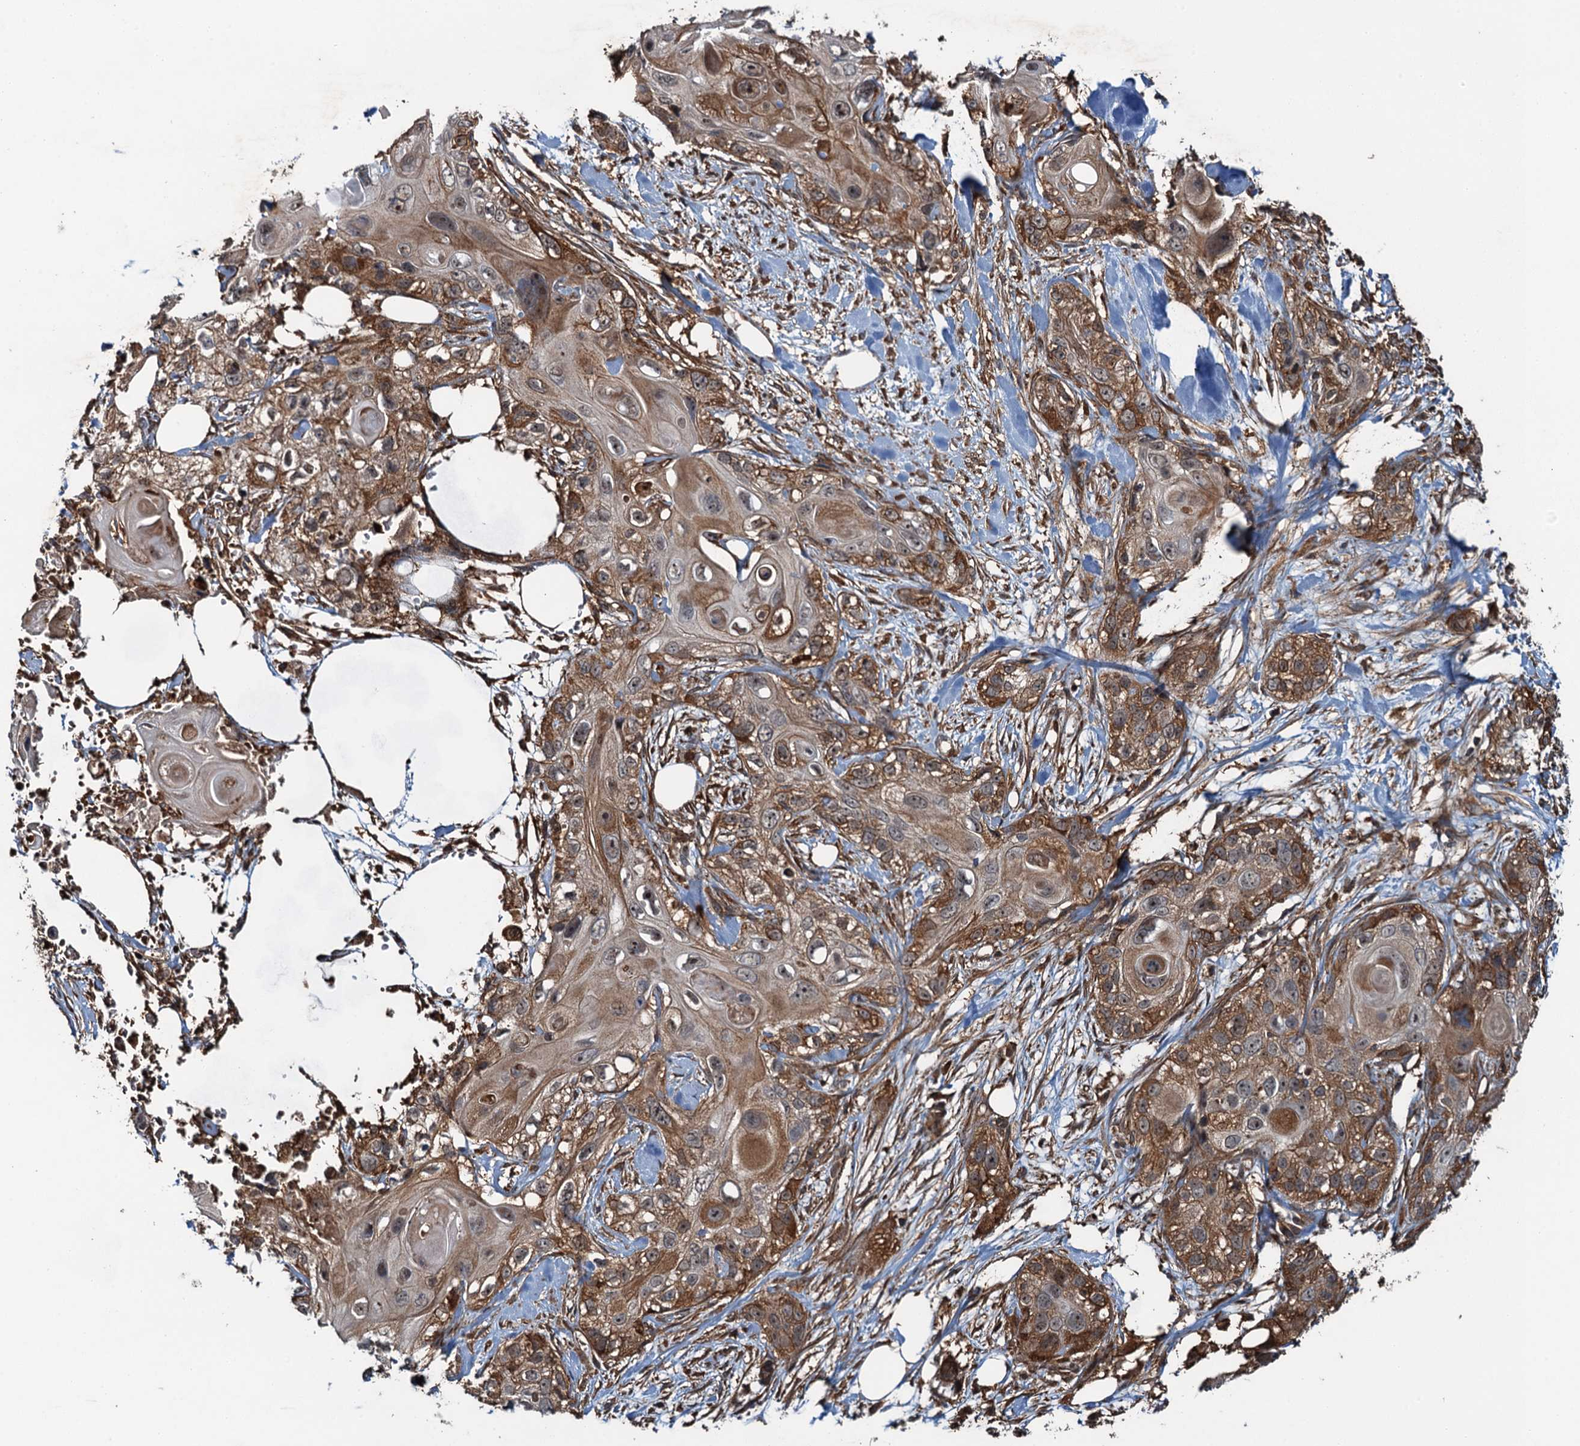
{"staining": {"intensity": "moderate", "quantity": ">75%", "location": "cytoplasmic/membranous"}, "tissue": "skin cancer", "cell_type": "Tumor cells", "image_type": "cancer", "snomed": [{"axis": "morphology", "description": "Normal tissue, NOS"}, {"axis": "morphology", "description": "Squamous cell carcinoma, NOS"}, {"axis": "topography", "description": "Skin"}], "caption": "Tumor cells demonstrate medium levels of moderate cytoplasmic/membranous expression in about >75% of cells in human skin cancer (squamous cell carcinoma).", "gene": "WHAMM", "patient": {"sex": "male", "age": 72}}